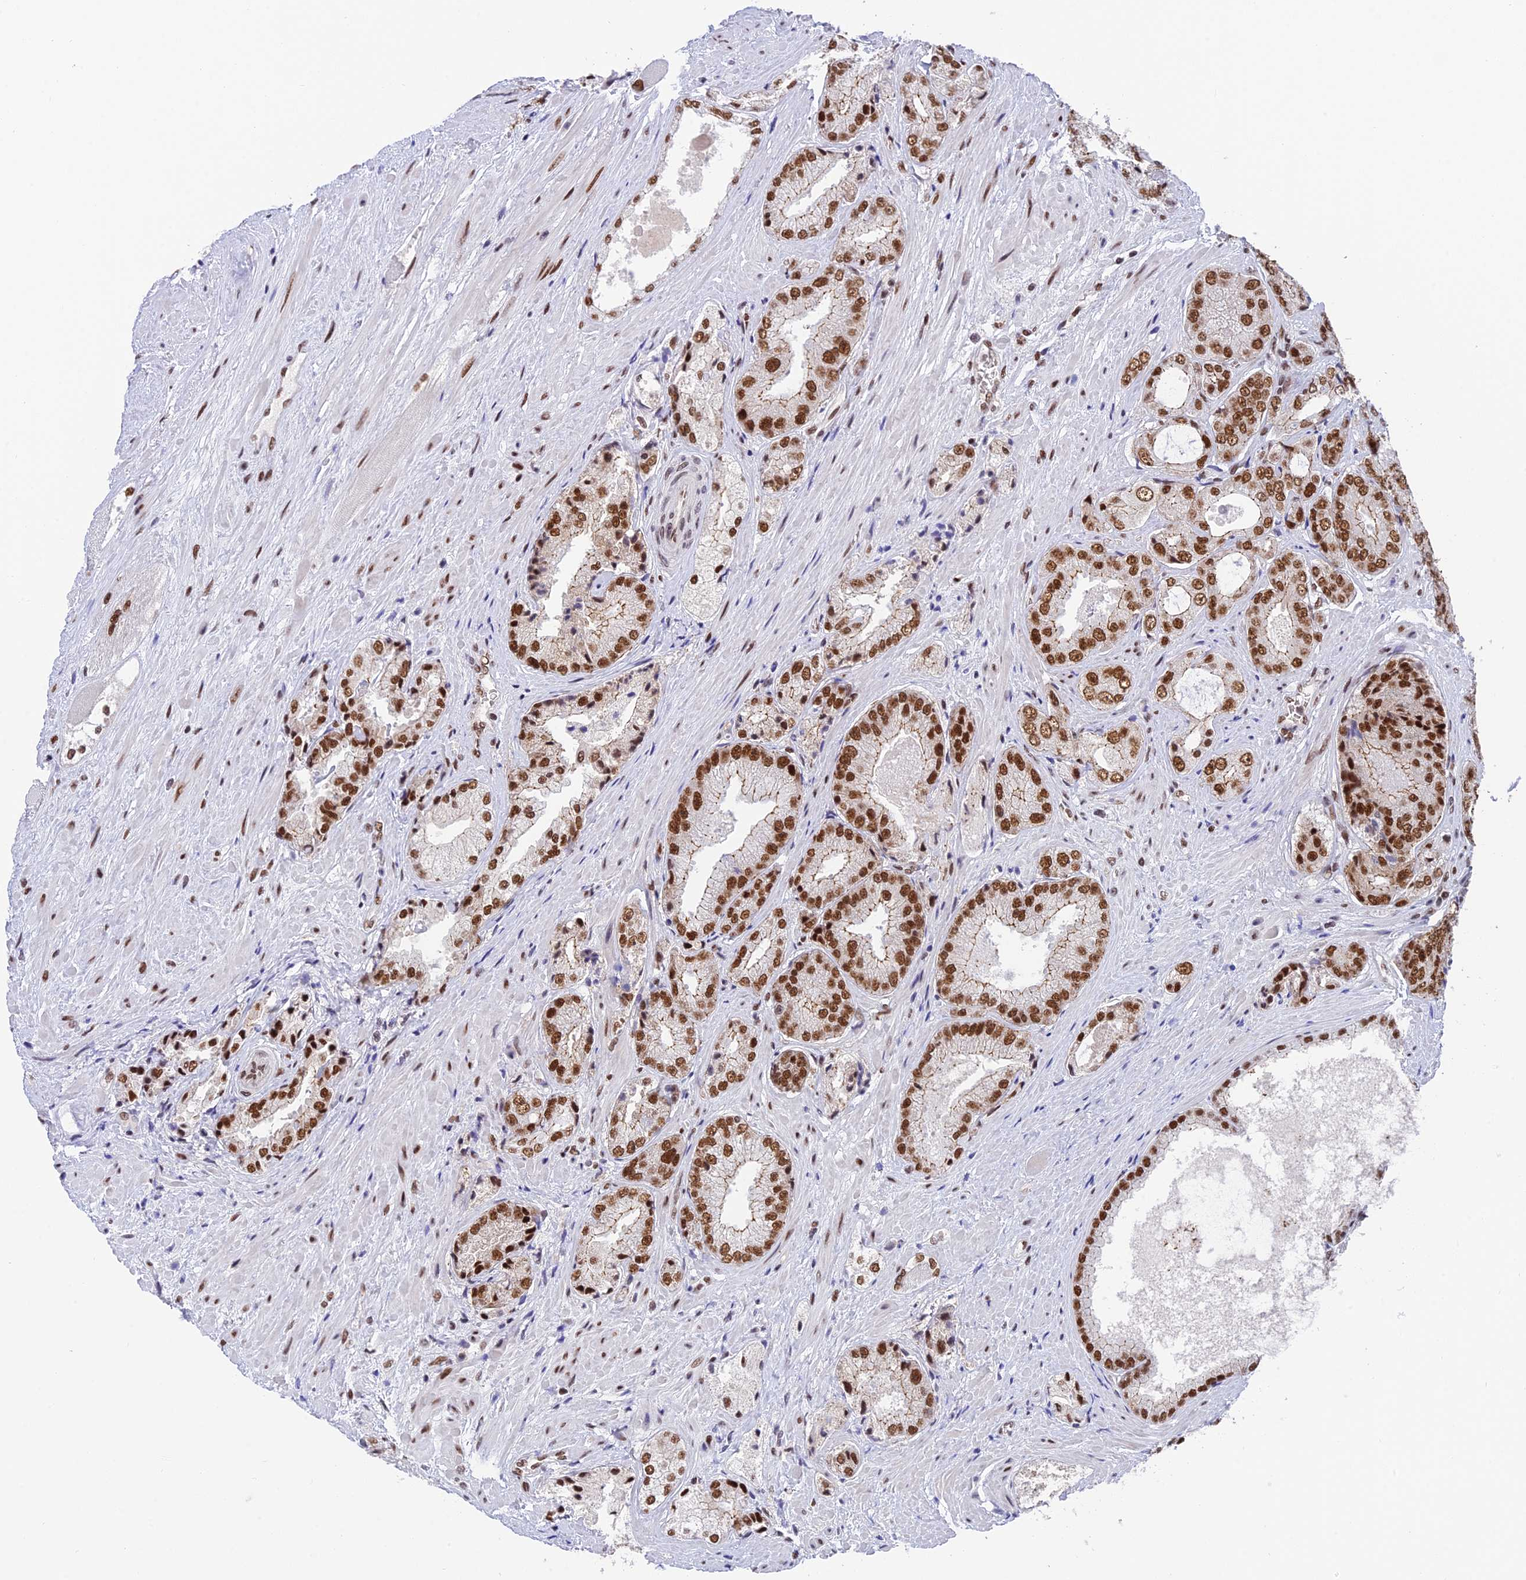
{"staining": {"intensity": "strong", "quantity": ">75%", "location": "nuclear"}, "tissue": "prostate cancer", "cell_type": "Tumor cells", "image_type": "cancer", "snomed": [{"axis": "morphology", "description": "Adenocarcinoma, High grade"}, {"axis": "topography", "description": "Prostate"}], "caption": "A histopathology image of human prostate cancer (adenocarcinoma (high-grade)) stained for a protein exhibits strong nuclear brown staining in tumor cells.", "gene": "EEF1AKMT3", "patient": {"sex": "male", "age": 71}}